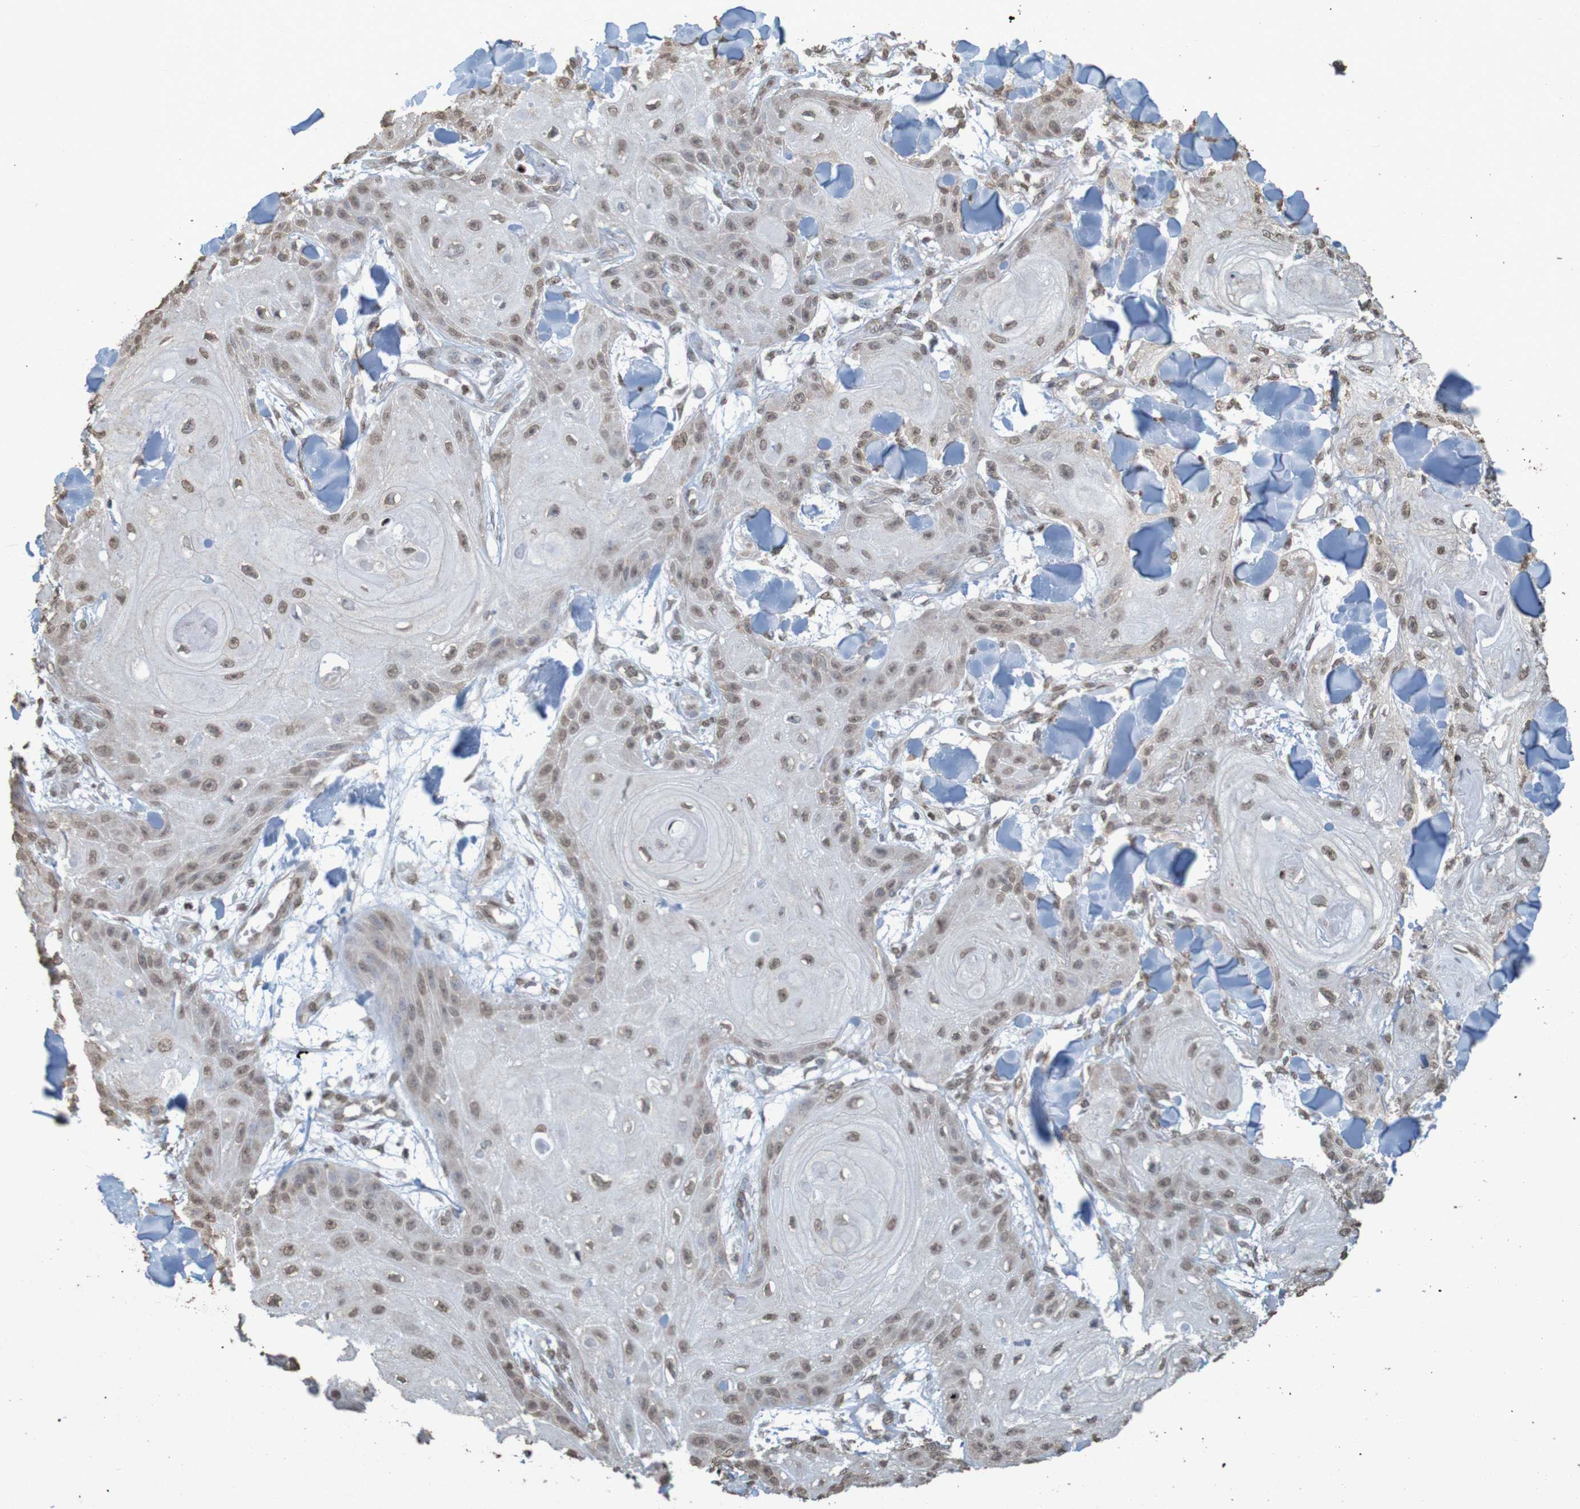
{"staining": {"intensity": "weak", "quantity": ">75%", "location": "nuclear"}, "tissue": "skin cancer", "cell_type": "Tumor cells", "image_type": "cancer", "snomed": [{"axis": "morphology", "description": "Squamous cell carcinoma, NOS"}, {"axis": "topography", "description": "Skin"}], "caption": "Immunohistochemistry (IHC) of skin squamous cell carcinoma displays low levels of weak nuclear expression in approximately >75% of tumor cells.", "gene": "GFI1", "patient": {"sex": "male", "age": 74}}